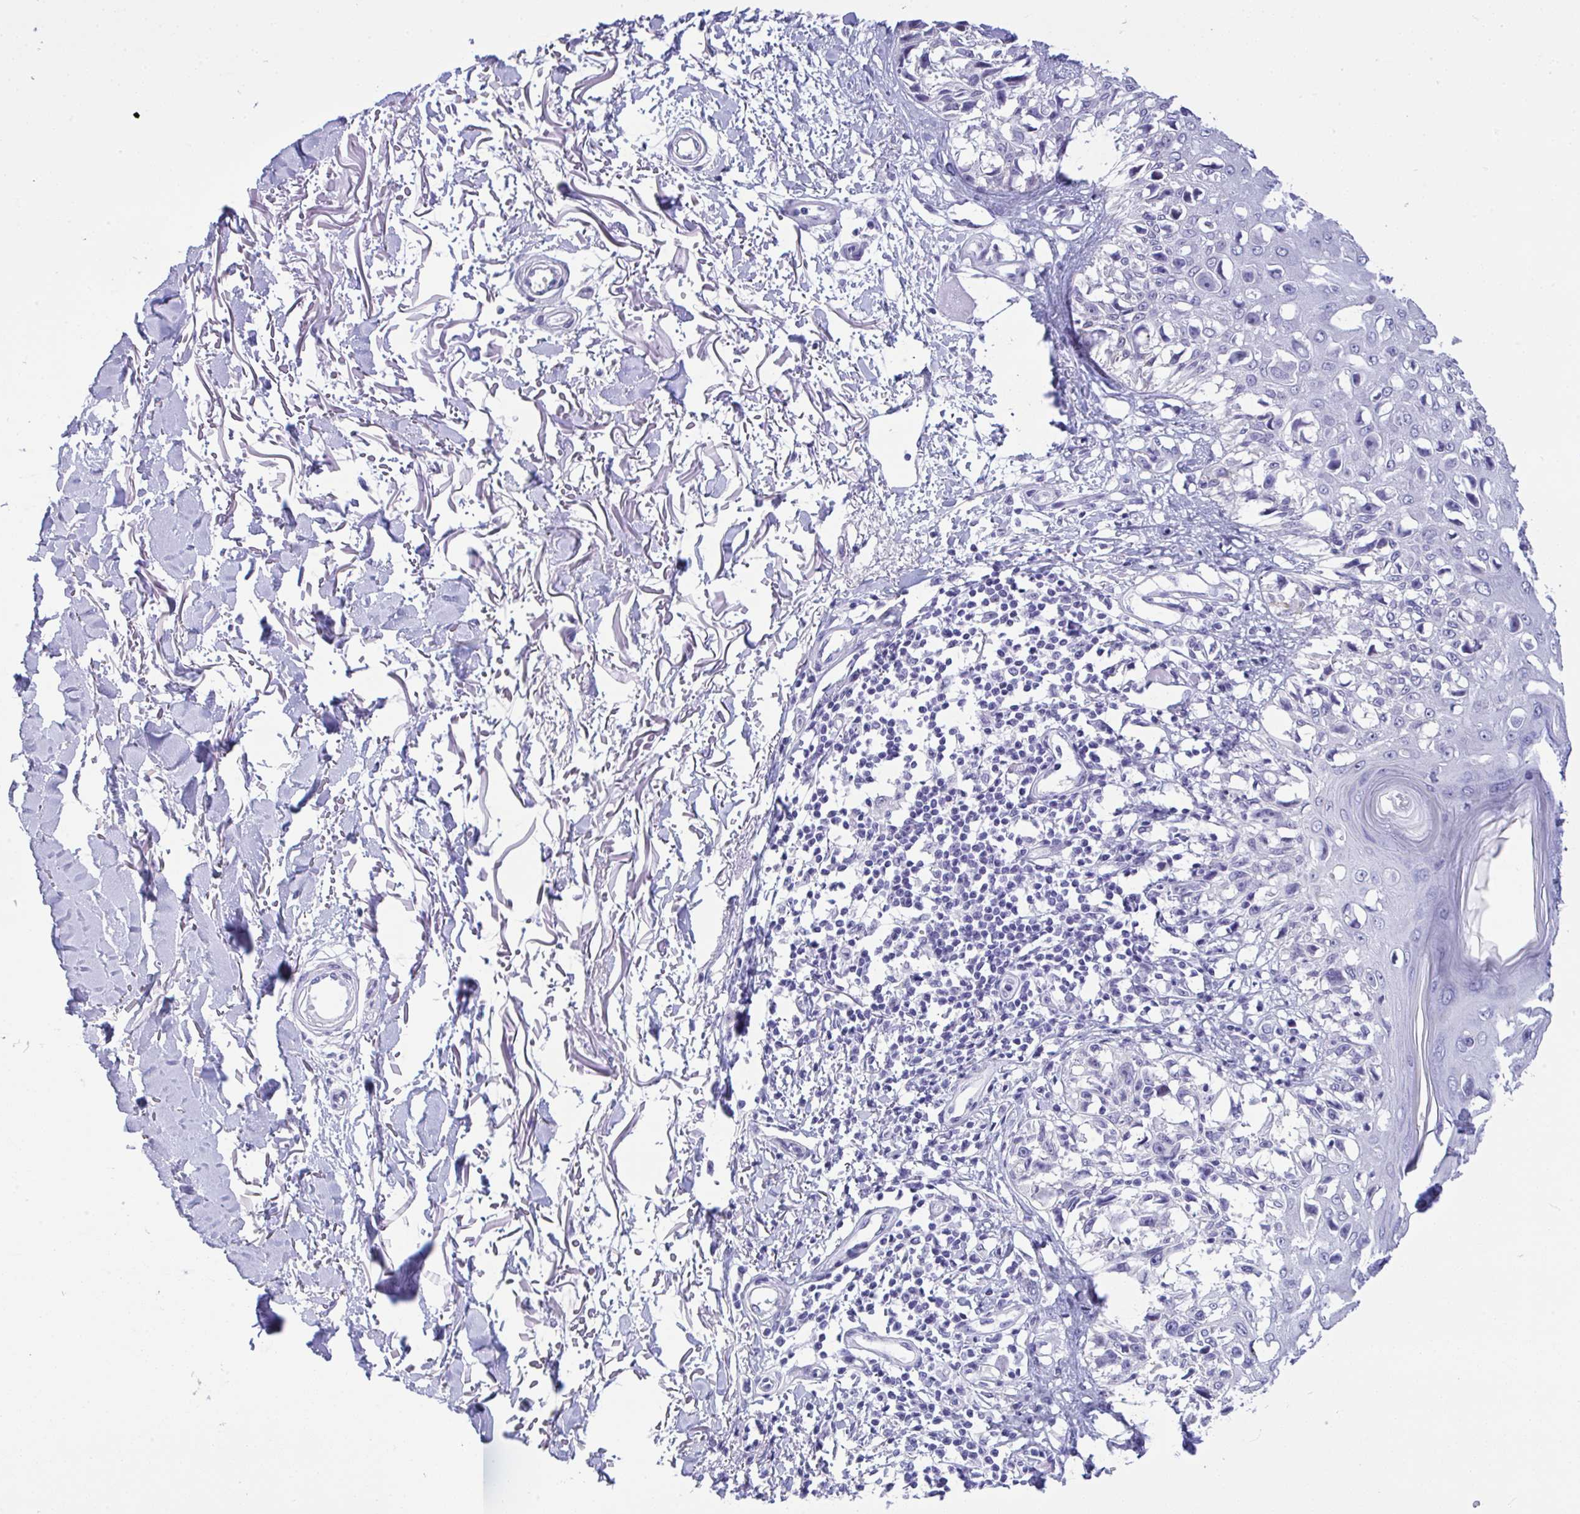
{"staining": {"intensity": "negative", "quantity": "none", "location": "none"}, "tissue": "melanoma", "cell_type": "Tumor cells", "image_type": "cancer", "snomed": [{"axis": "morphology", "description": "Malignant melanoma, NOS"}, {"axis": "topography", "description": "Skin"}], "caption": "Protein analysis of melanoma reveals no significant staining in tumor cells.", "gene": "YBX2", "patient": {"sex": "male", "age": 73}}